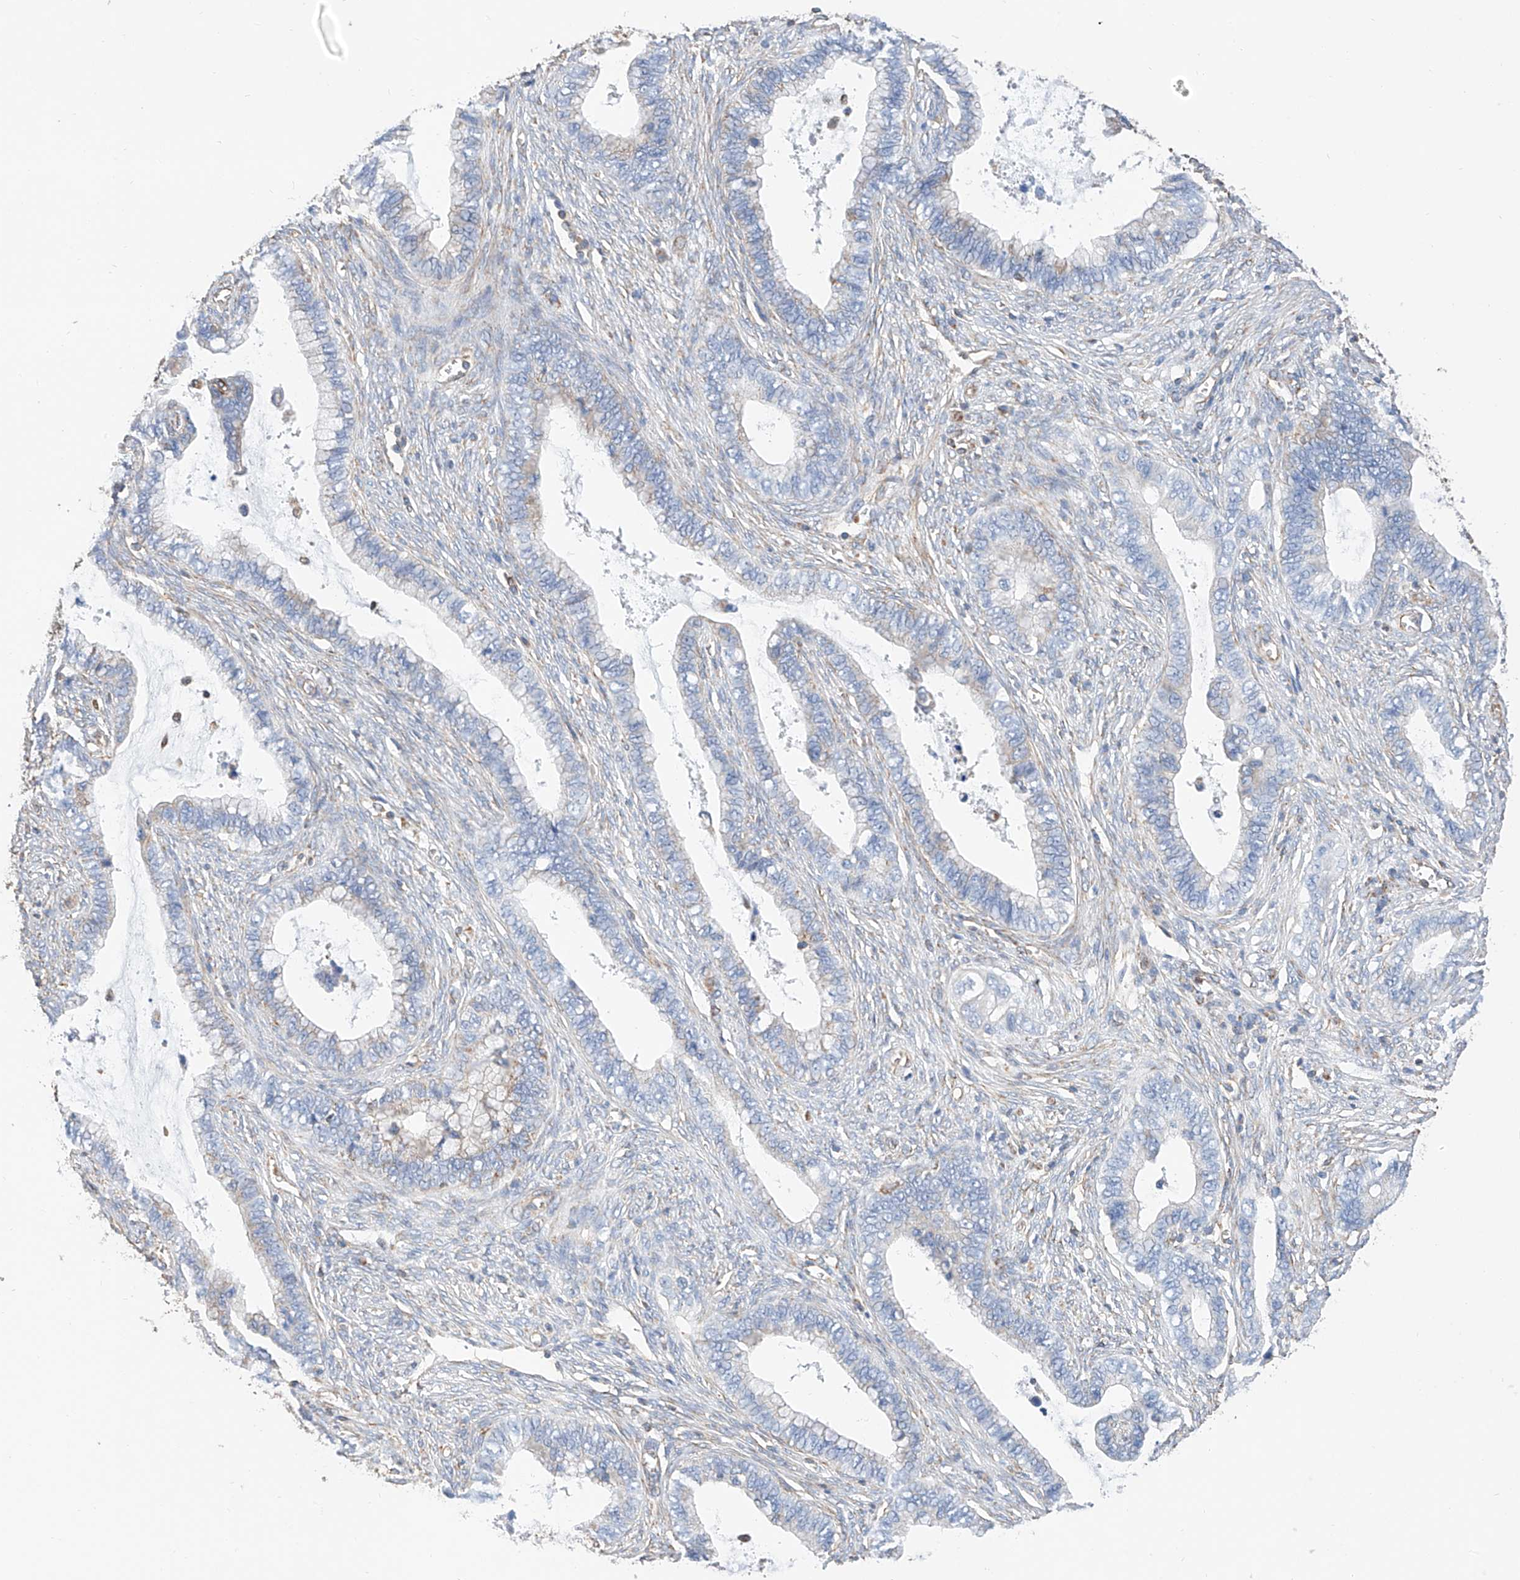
{"staining": {"intensity": "negative", "quantity": "none", "location": "none"}, "tissue": "cervical cancer", "cell_type": "Tumor cells", "image_type": "cancer", "snomed": [{"axis": "morphology", "description": "Adenocarcinoma, NOS"}, {"axis": "topography", "description": "Cervix"}], "caption": "IHC histopathology image of neoplastic tissue: human adenocarcinoma (cervical) stained with DAB (3,3'-diaminobenzidine) reveals no significant protein expression in tumor cells. Nuclei are stained in blue.", "gene": "NDUFV3", "patient": {"sex": "female", "age": 44}}